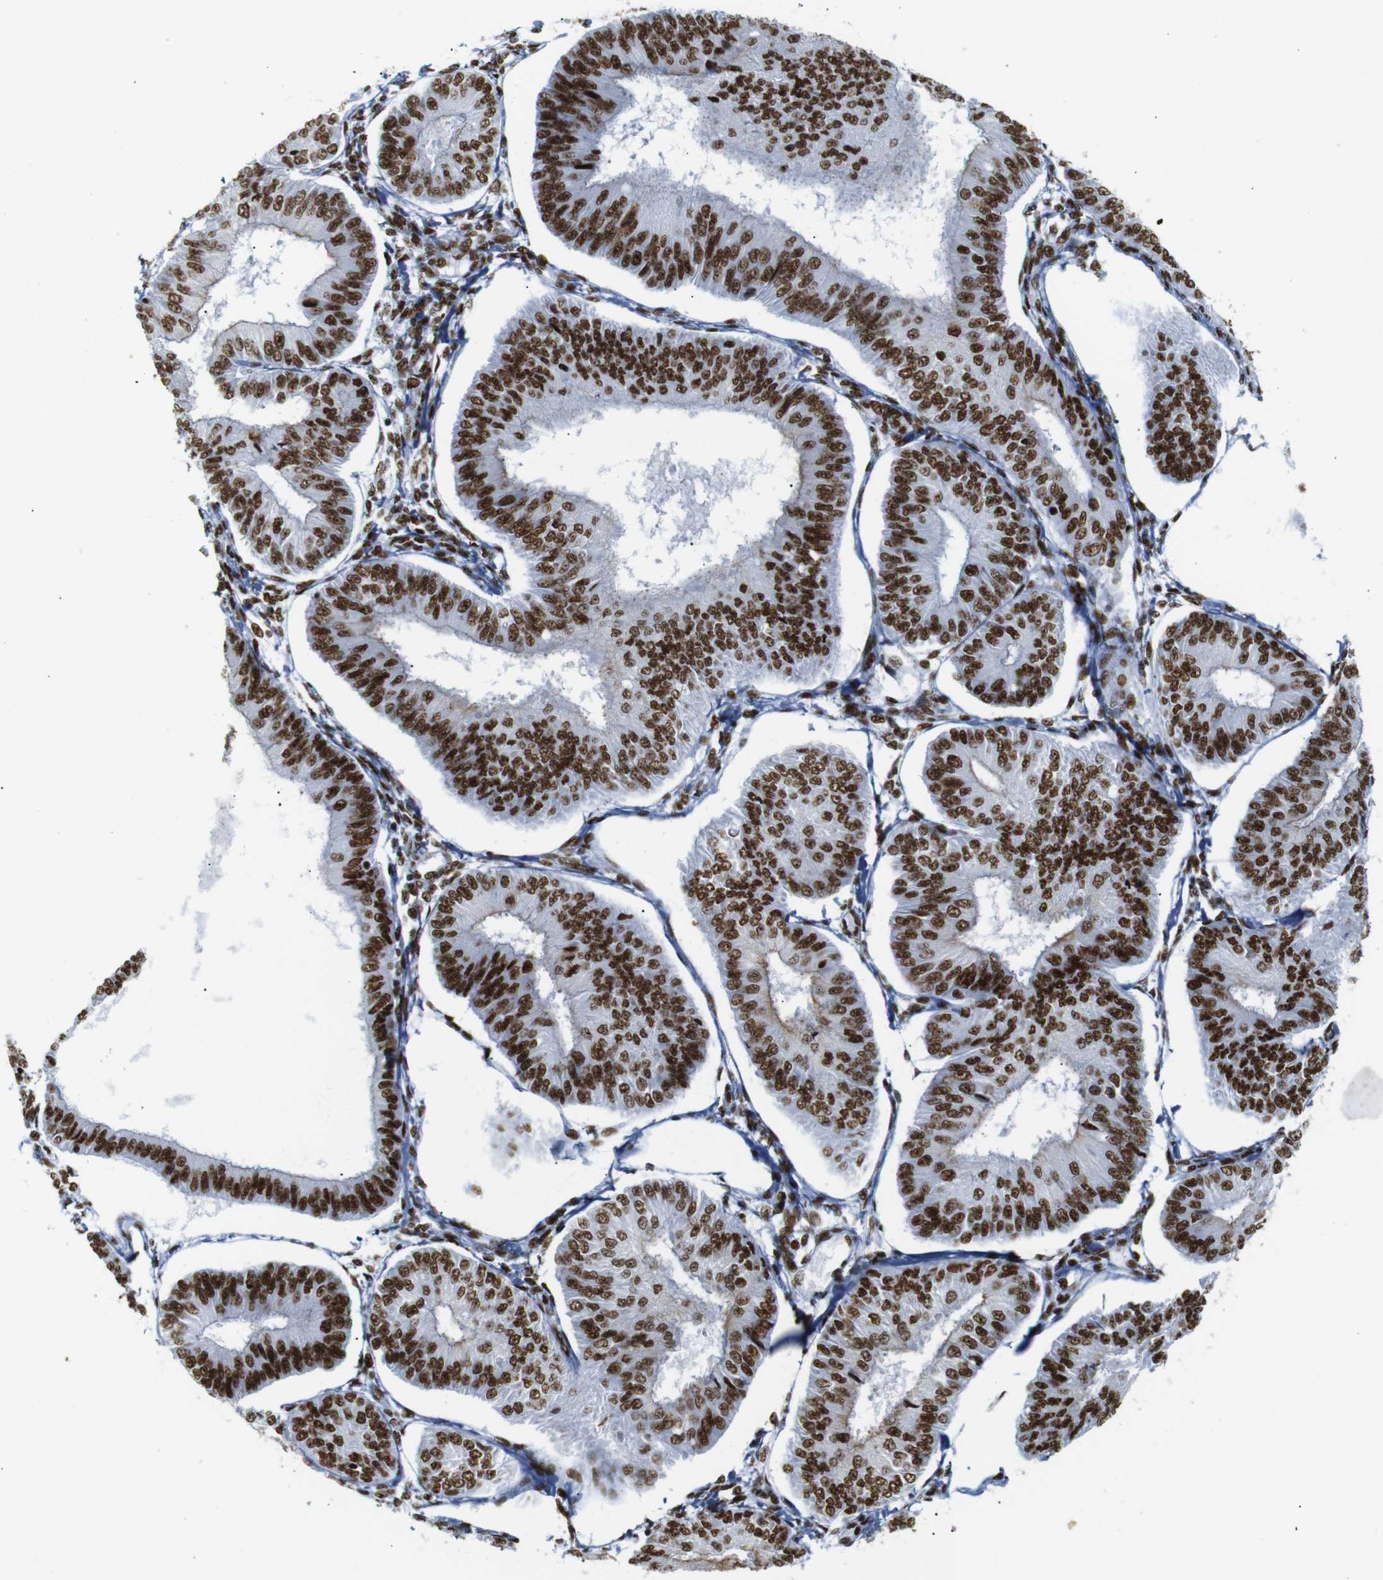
{"staining": {"intensity": "strong", "quantity": ">75%", "location": "nuclear"}, "tissue": "endometrial cancer", "cell_type": "Tumor cells", "image_type": "cancer", "snomed": [{"axis": "morphology", "description": "Adenocarcinoma, NOS"}, {"axis": "topography", "description": "Endometrium"}], "caption": "Tumor cells show high levels of strong nuclear staining in approximately >75% of cells in adenocarcinoma (endometrial).", "gene": "TRA2B", "patient": {"sex": "female", "age": 58}}